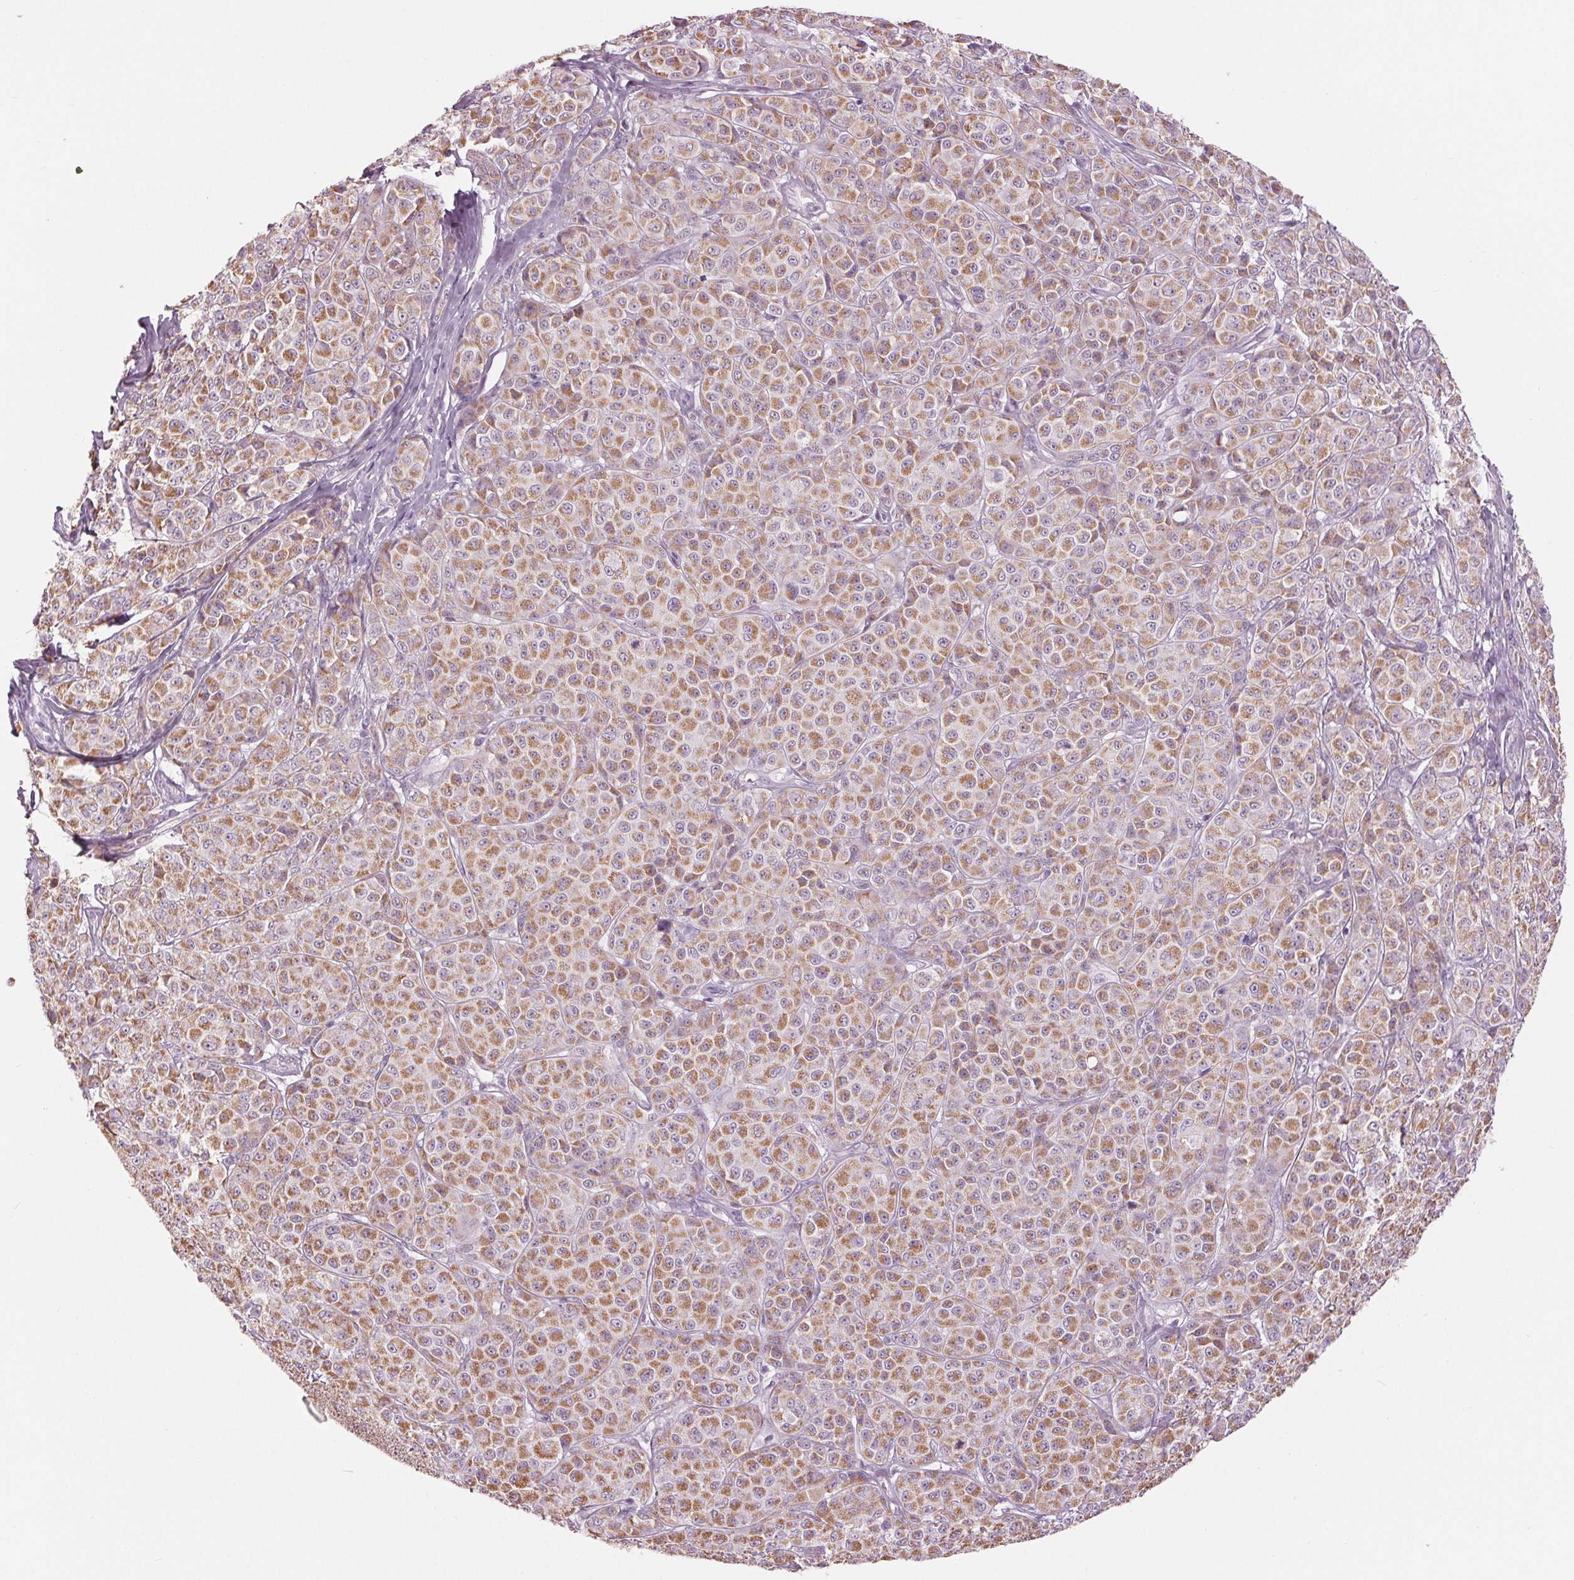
{"staining": {"intensity": "moderate", "quantity": ">75%", "location": "cytoplasmic/membranous"}, "tissue": "melanoma", "cell_type": "Tumor cells", "image_type": "cancer", "snomed": [{"axis": "morphology", "description": "Malignant melanoma, NOS"}, {"axis": "topography", "description": "Skin"}], "caption": "DAB (3,3'-diaminobenzidine) immunohistochemical staining of human melanoma exhibits moderate cytoplasmic/membranous protein expression in about >75% of tumor cells.", "gene": "SAMD4A", "patient": {"sex": "male", "age": 89}}